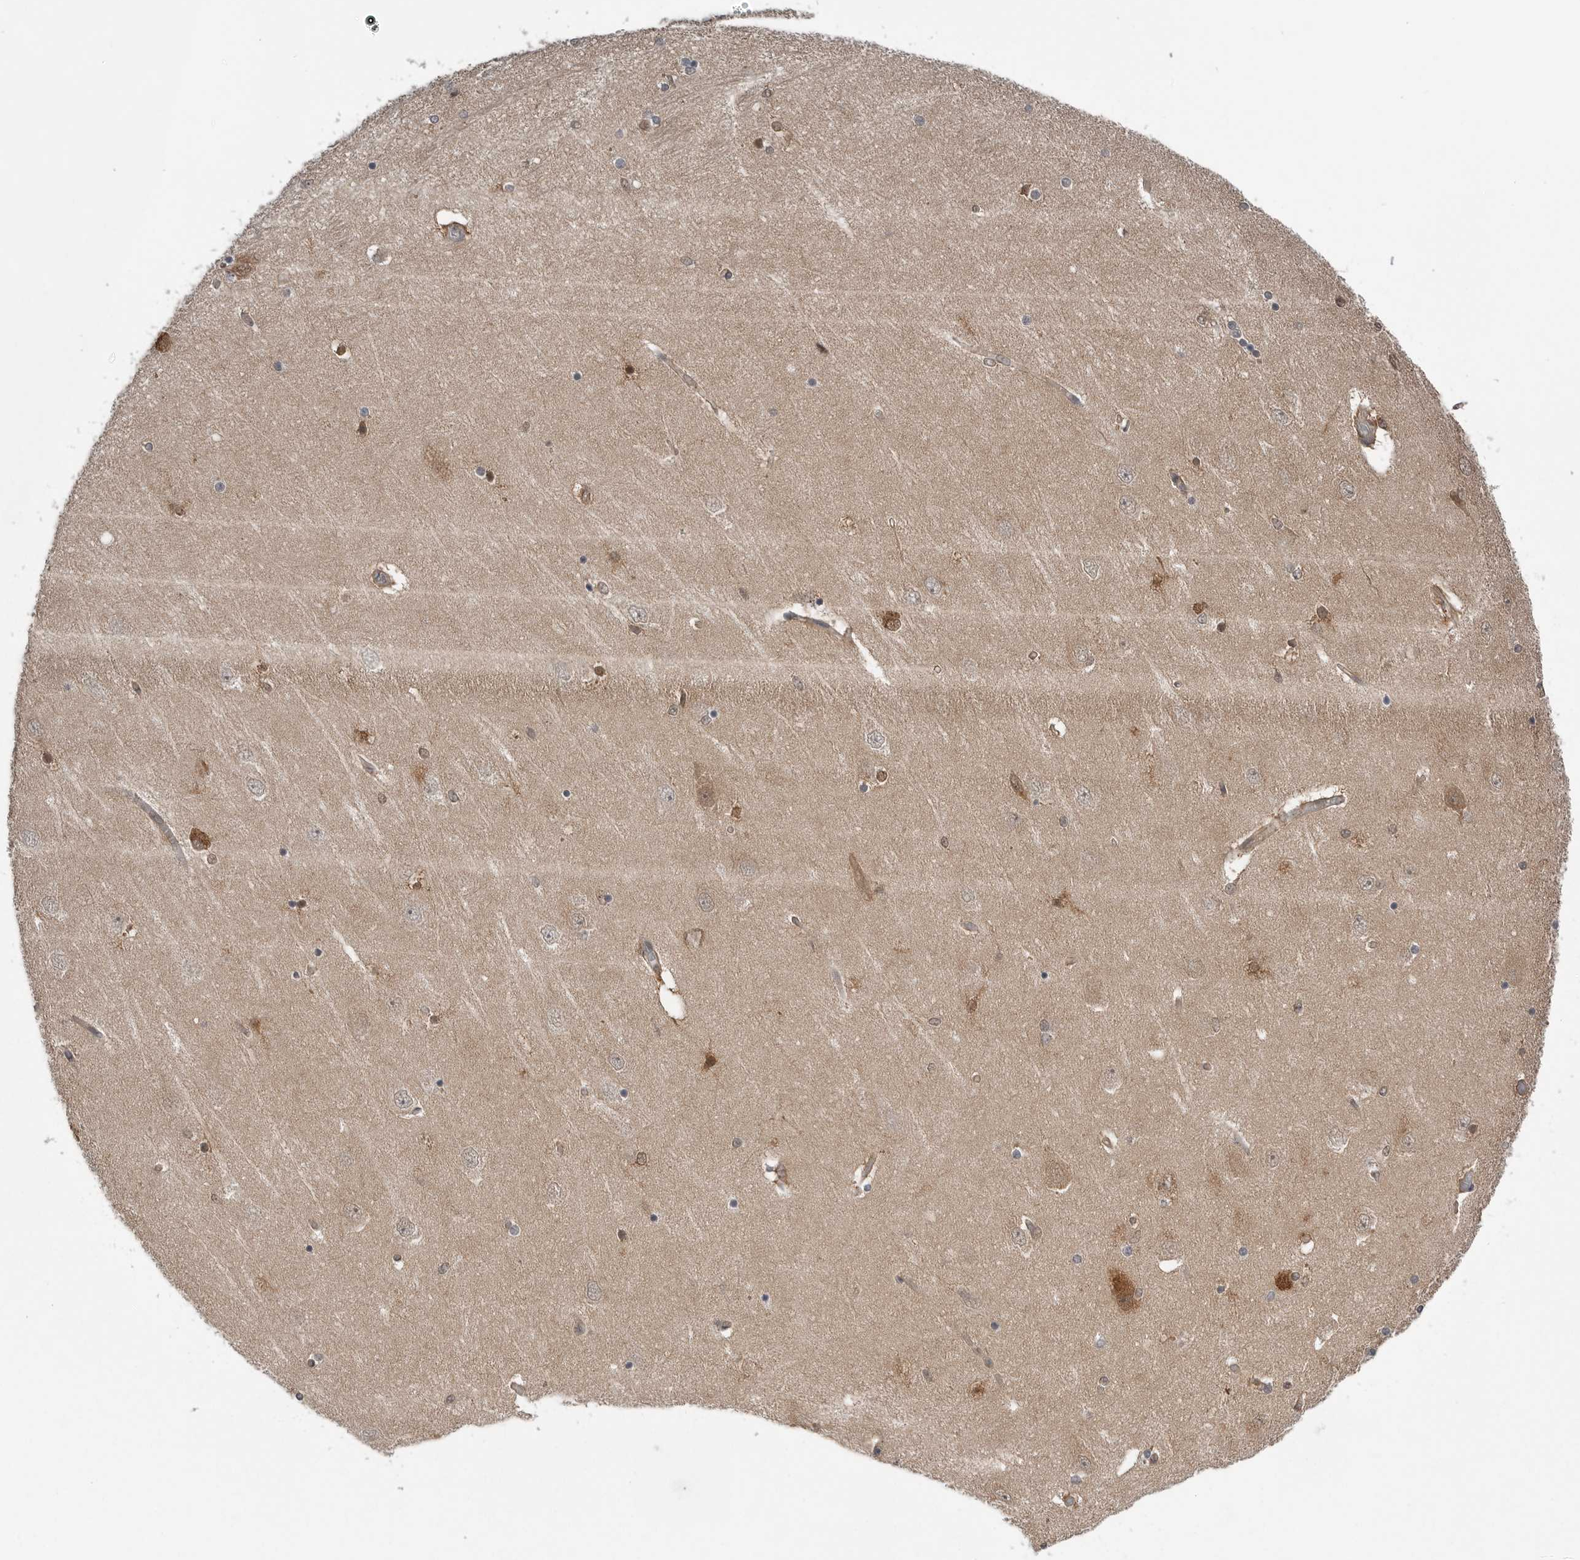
{"staining": {"intensity": "moderate", "quantity": "<25%", "location": "cytoplasmic/membranous,nuclear"}, "tissue": "hippocampus", "cell_type": "Glial cells", "image_type": "normal", "snomed": [{"axis": "morphology", "description": "Normal tissue, NOS"}, {"axis": "topography", "description": "Hippocampus"}], "caption": "Immunohistochemical staining of normal human hippocampus displays moderate cytoplasmic/membranous,nuclear protein staining in about <25% of glial cells. Immunohistochemistry stains the protein in brown and the nuclei are stained blue.", "gene": "PNPO", "patient": {"sex": "female", "age": 54}}